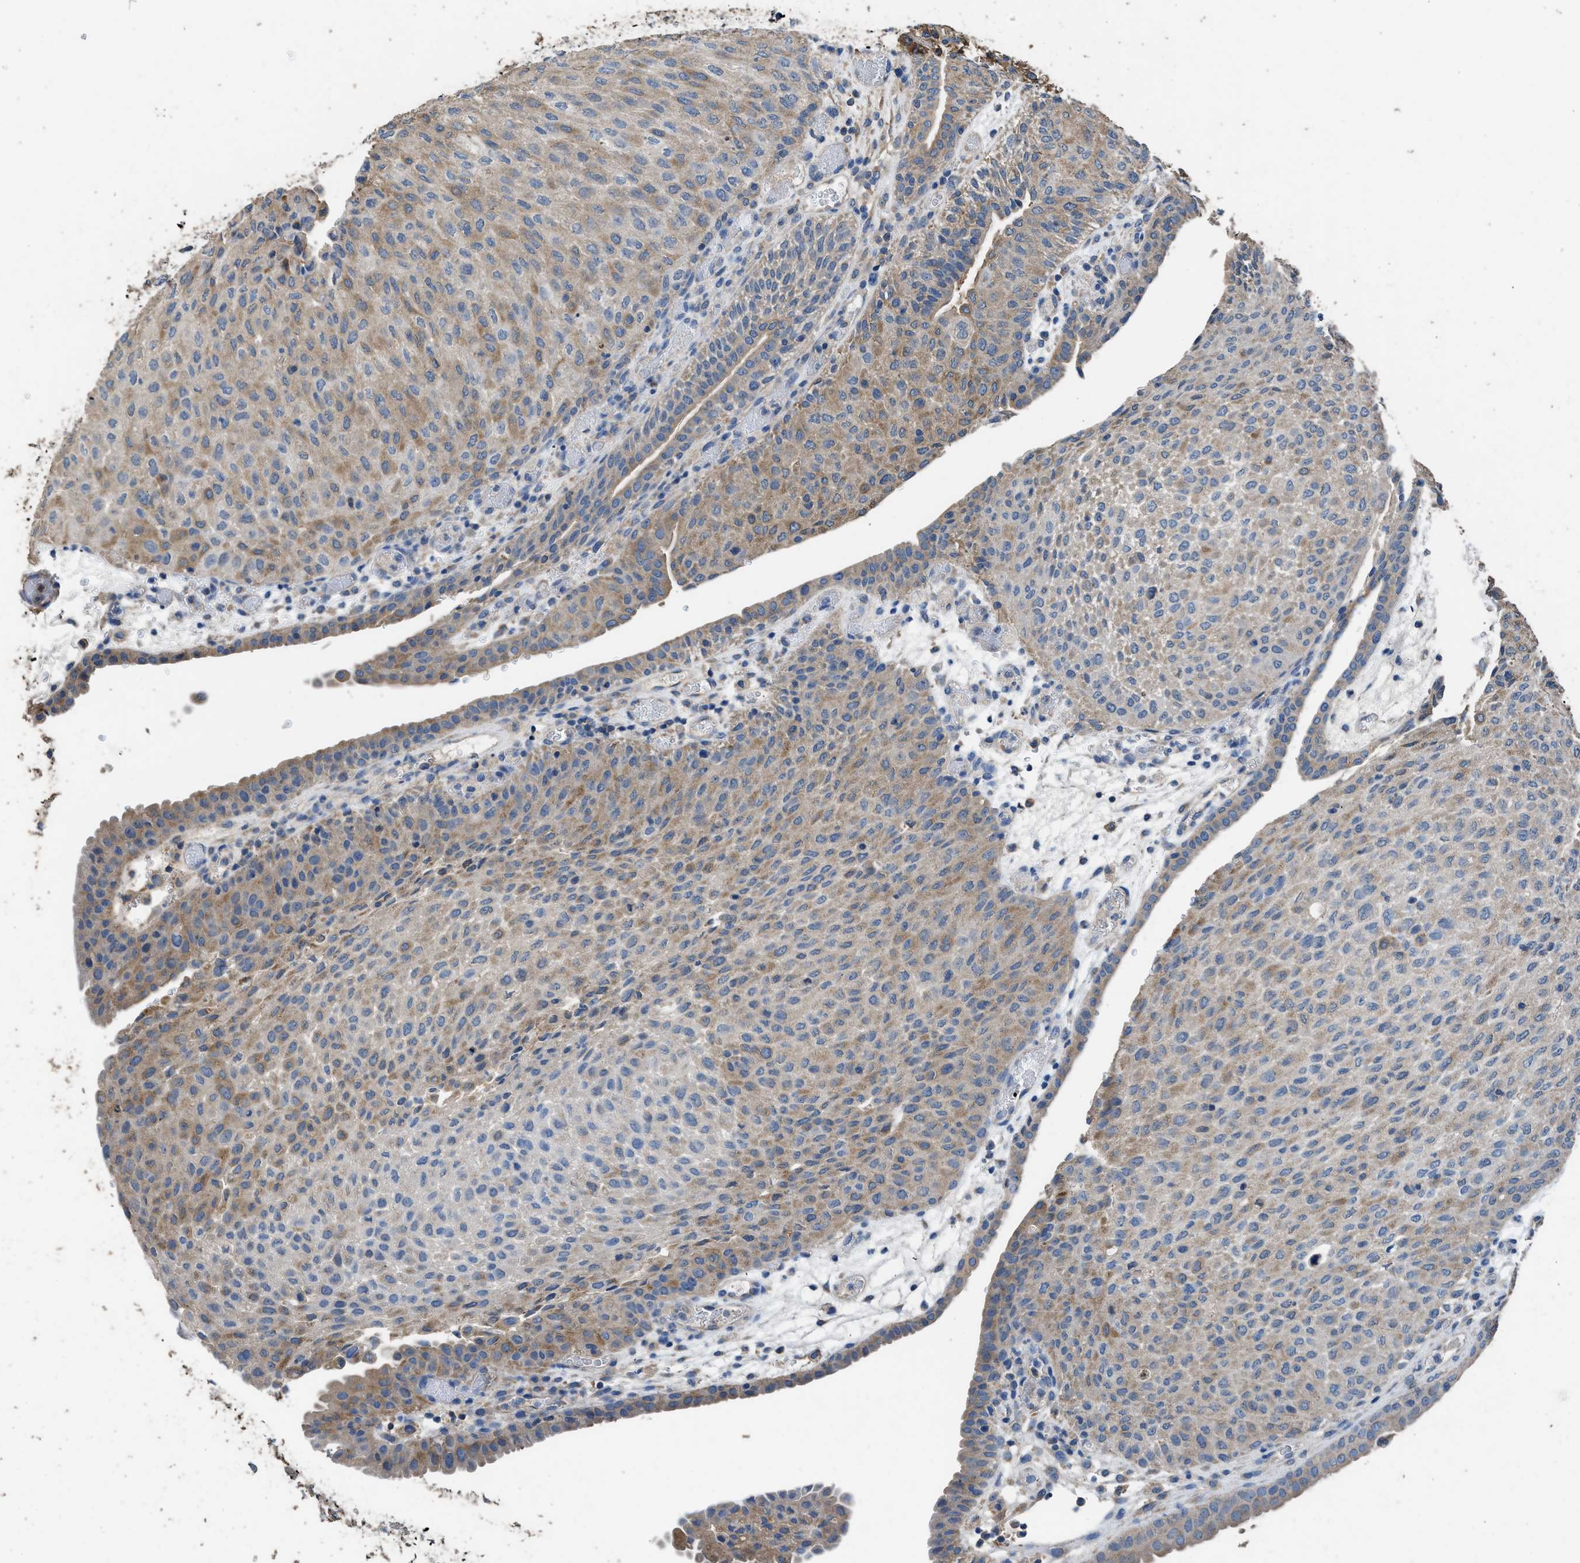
{"staining": {"intensity": "weak", "quantity": ">75%", "location": "cytoplasmic/membranous"}, "tissue": "urothelial cancer", "cell_type": "Tumor cells", "image_type": "cancer", "snomed": [{"axis": "morphology", "description": "Urothelial carcinoma, Low grade"}, {"axis": "morphology", "description": "Urothelial carcinoma, High grade"}, {"axis": "topography", "description": "Urinary bladder"}], "caption": "Immunohistochemistry staining of urothelial cancer, which exhibits low levels of weak cytoplasmic/membranous staining in about >75% of tumor cells indicating weak cytoplasmic/membranous protein expression. The staining was performed using DAB (brown) for protein detection and nuclei were counterstained in hematoxylin (blue).", "gene": "ITSN1", "patient": {"sex": "male", "age": 35}}